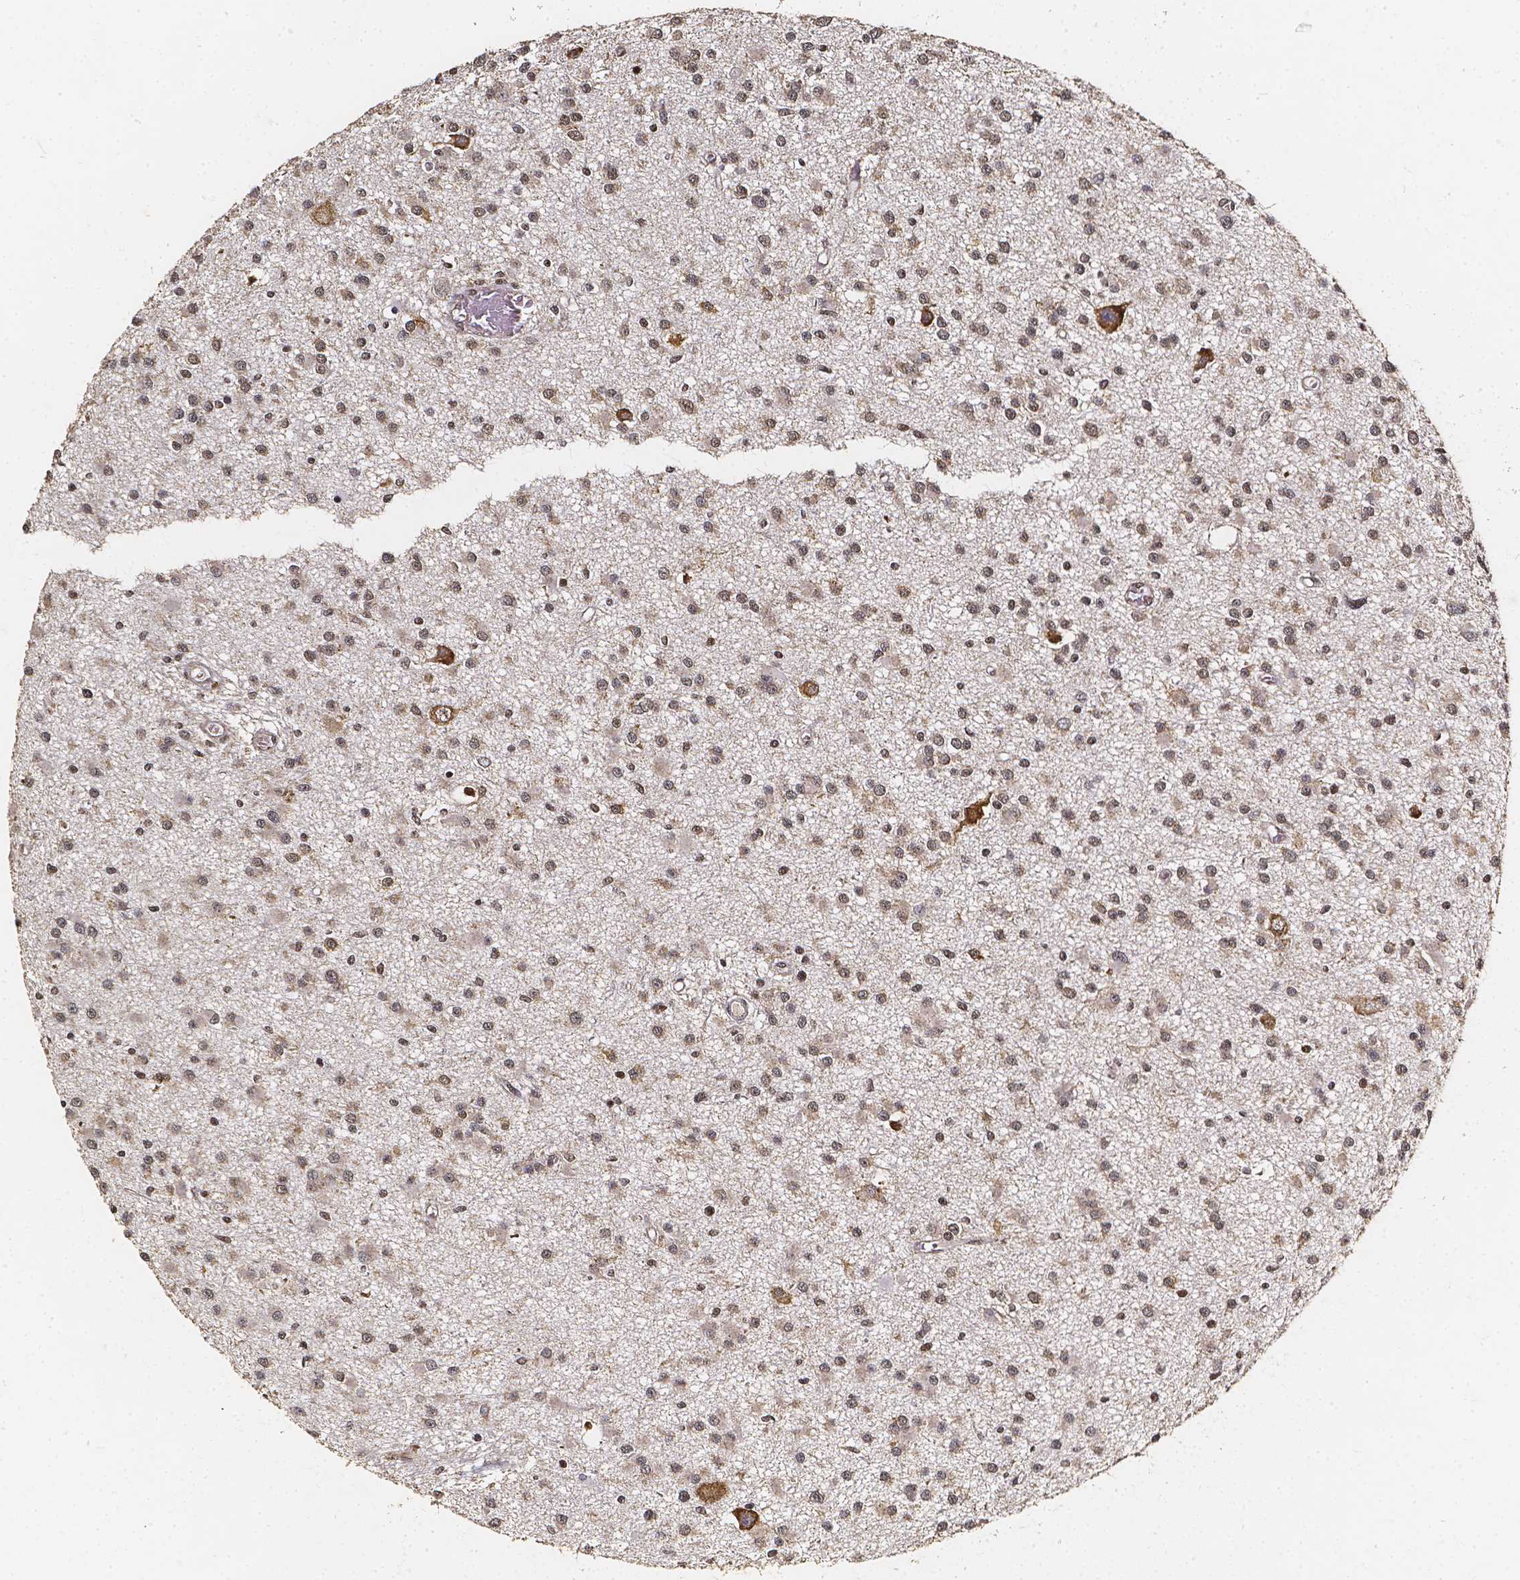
{"staining": {"intensity": "moderate", "quantity": "25%-75%", "location": "cytoplasmic/membranous,nuclear"}, "tissue": "glioma", "cell_type": "Tumor cells", "image_type": "cancer", "snomed": [{"axis": "morphology", "description": "Glioma, malignant, High grade"}, {"axis": "topography", "description": "Brain"}], "caption": "Human glioma stained for a protein (brown) reveals moderate cytoplasmic/membranous and nuclear positive positivity in about 25%-75% of tumor cells.", "gene": "SMN1", "patient": {"sex": "male", "age": 54}}